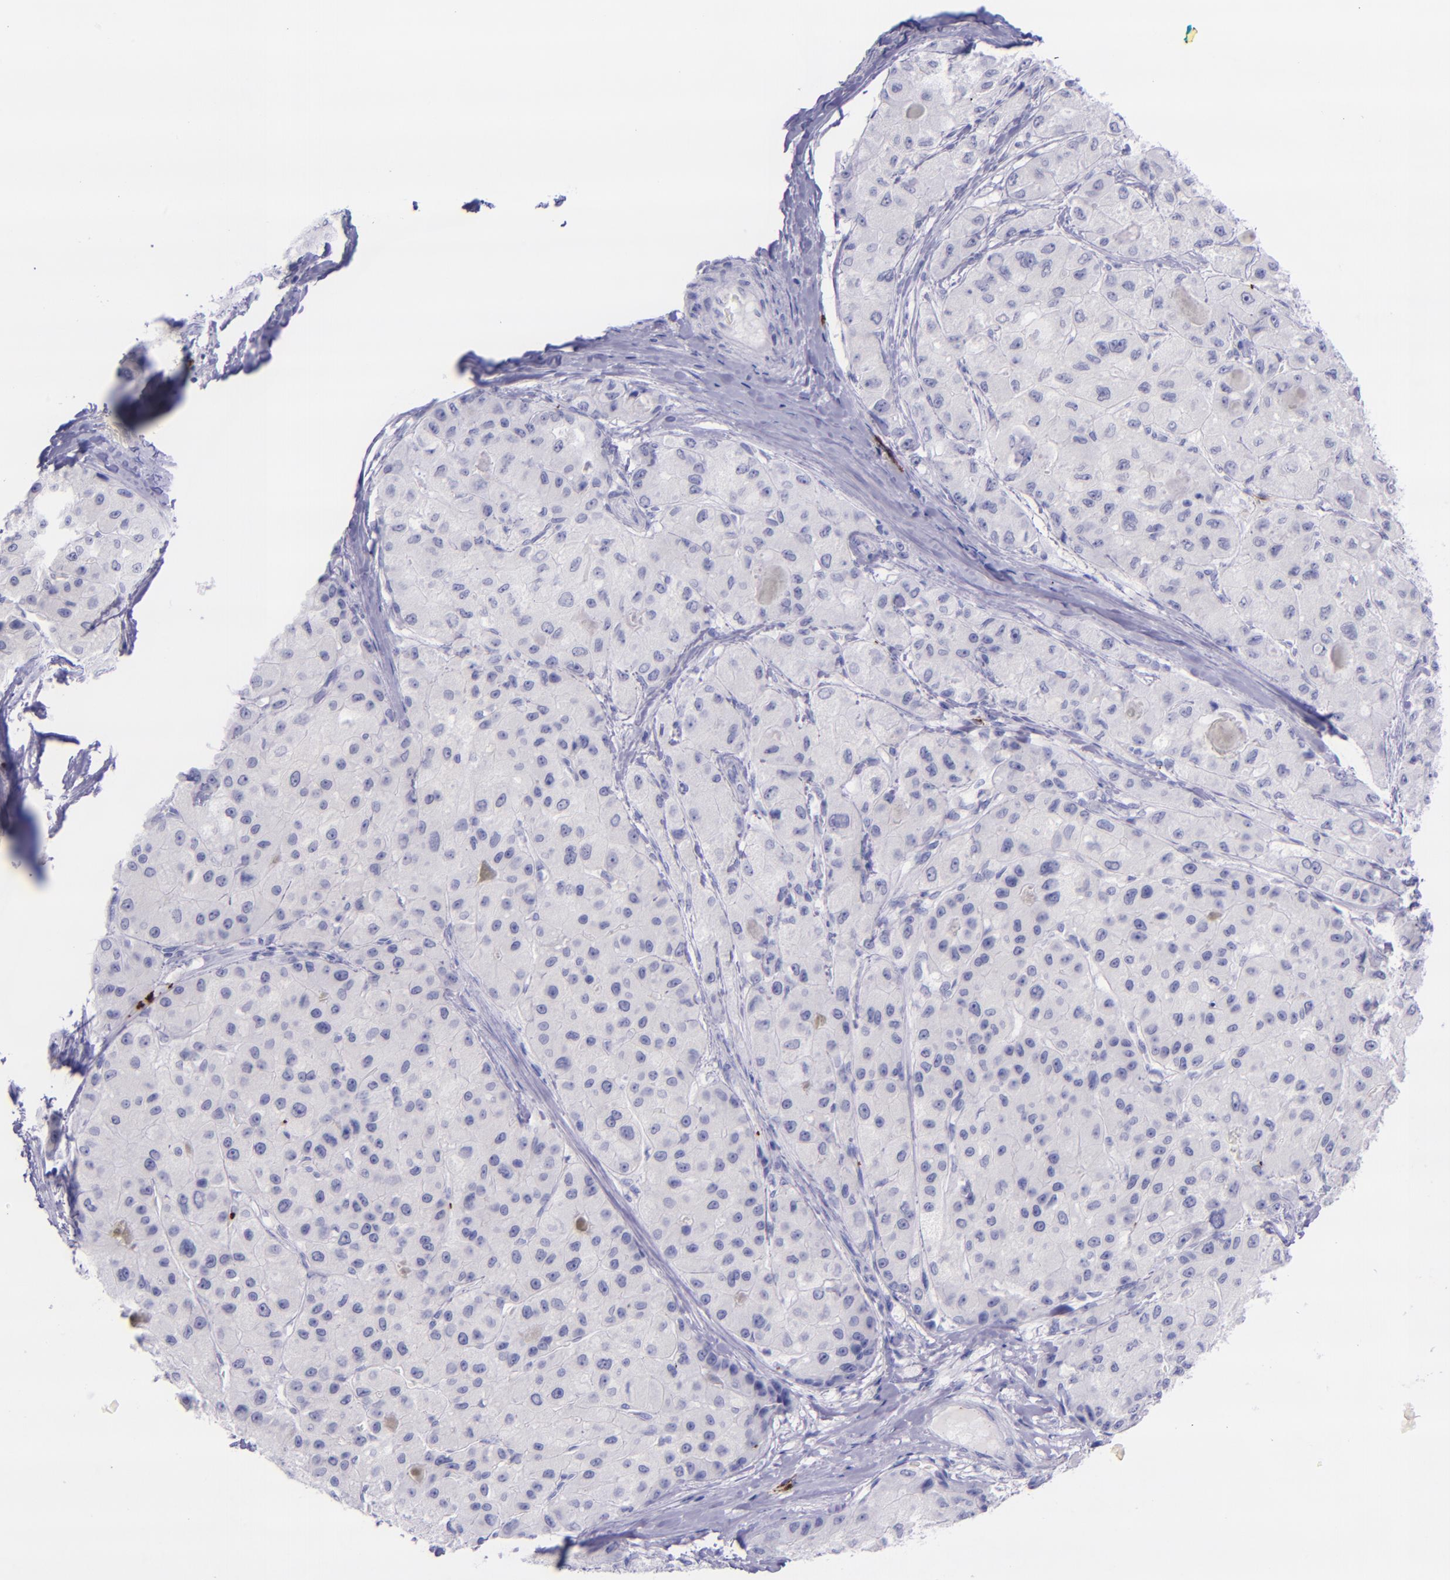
{"staining": {"intensity": "negative", "quantity": "none", "location": "none"}, "tissue": "liver cancer", "cell_type": "Tumor cells", "image_type": "cancer", "snomed": [{"axis": "morphology", "description": "Carcinoma, Hepatocellular, NOS"}, {"axis": "topography", "description": "Liver"}], "caption": "Protein analysis of liver cancer (hepatocellular carcinoma) demonstrates no significant positivity in tumor cells. (DAB immunohistochemistry (IHC) with hematoxylin counter stain).", "gene": "SELE", "patient": {"sex": "male", "age": 80}}